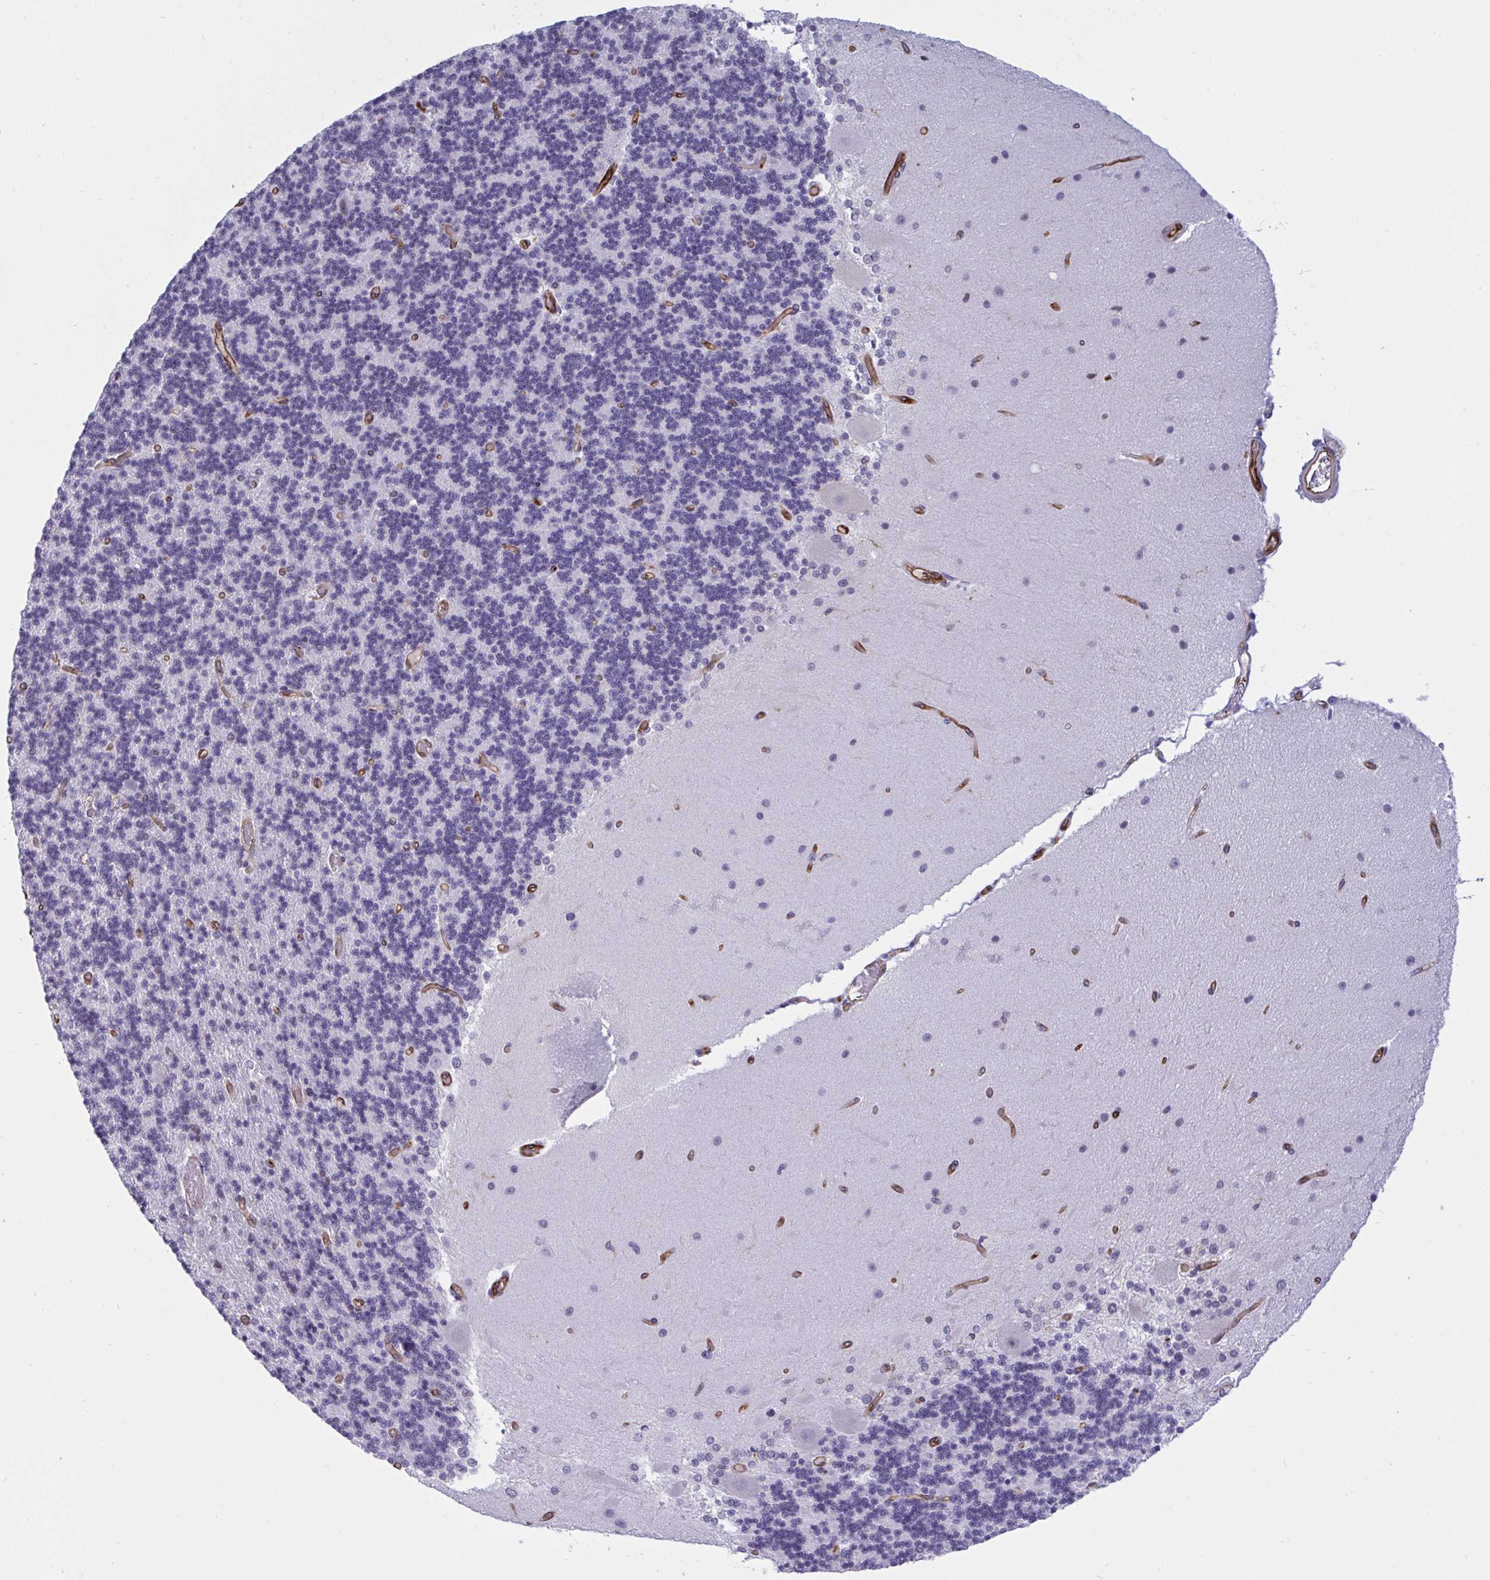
{"staining": {"intensity": "negative", "quantity": "none", "location": "none"}, "tissue": "cerebellum", "cell_type": "Cells in granular layer", "image_type": "normal", "snomed": [{"axis": "morphology", "description": "Normal tissue, NOS"}, {"axis": "topography", "description": "Cerebellum"}], "caption": "Protein analysis of unremarkable cerebellum demonstrates no significant positivity in cells in granular layer.", "gene": "EML1", "patient": {"sex": "female", "age": 54}}